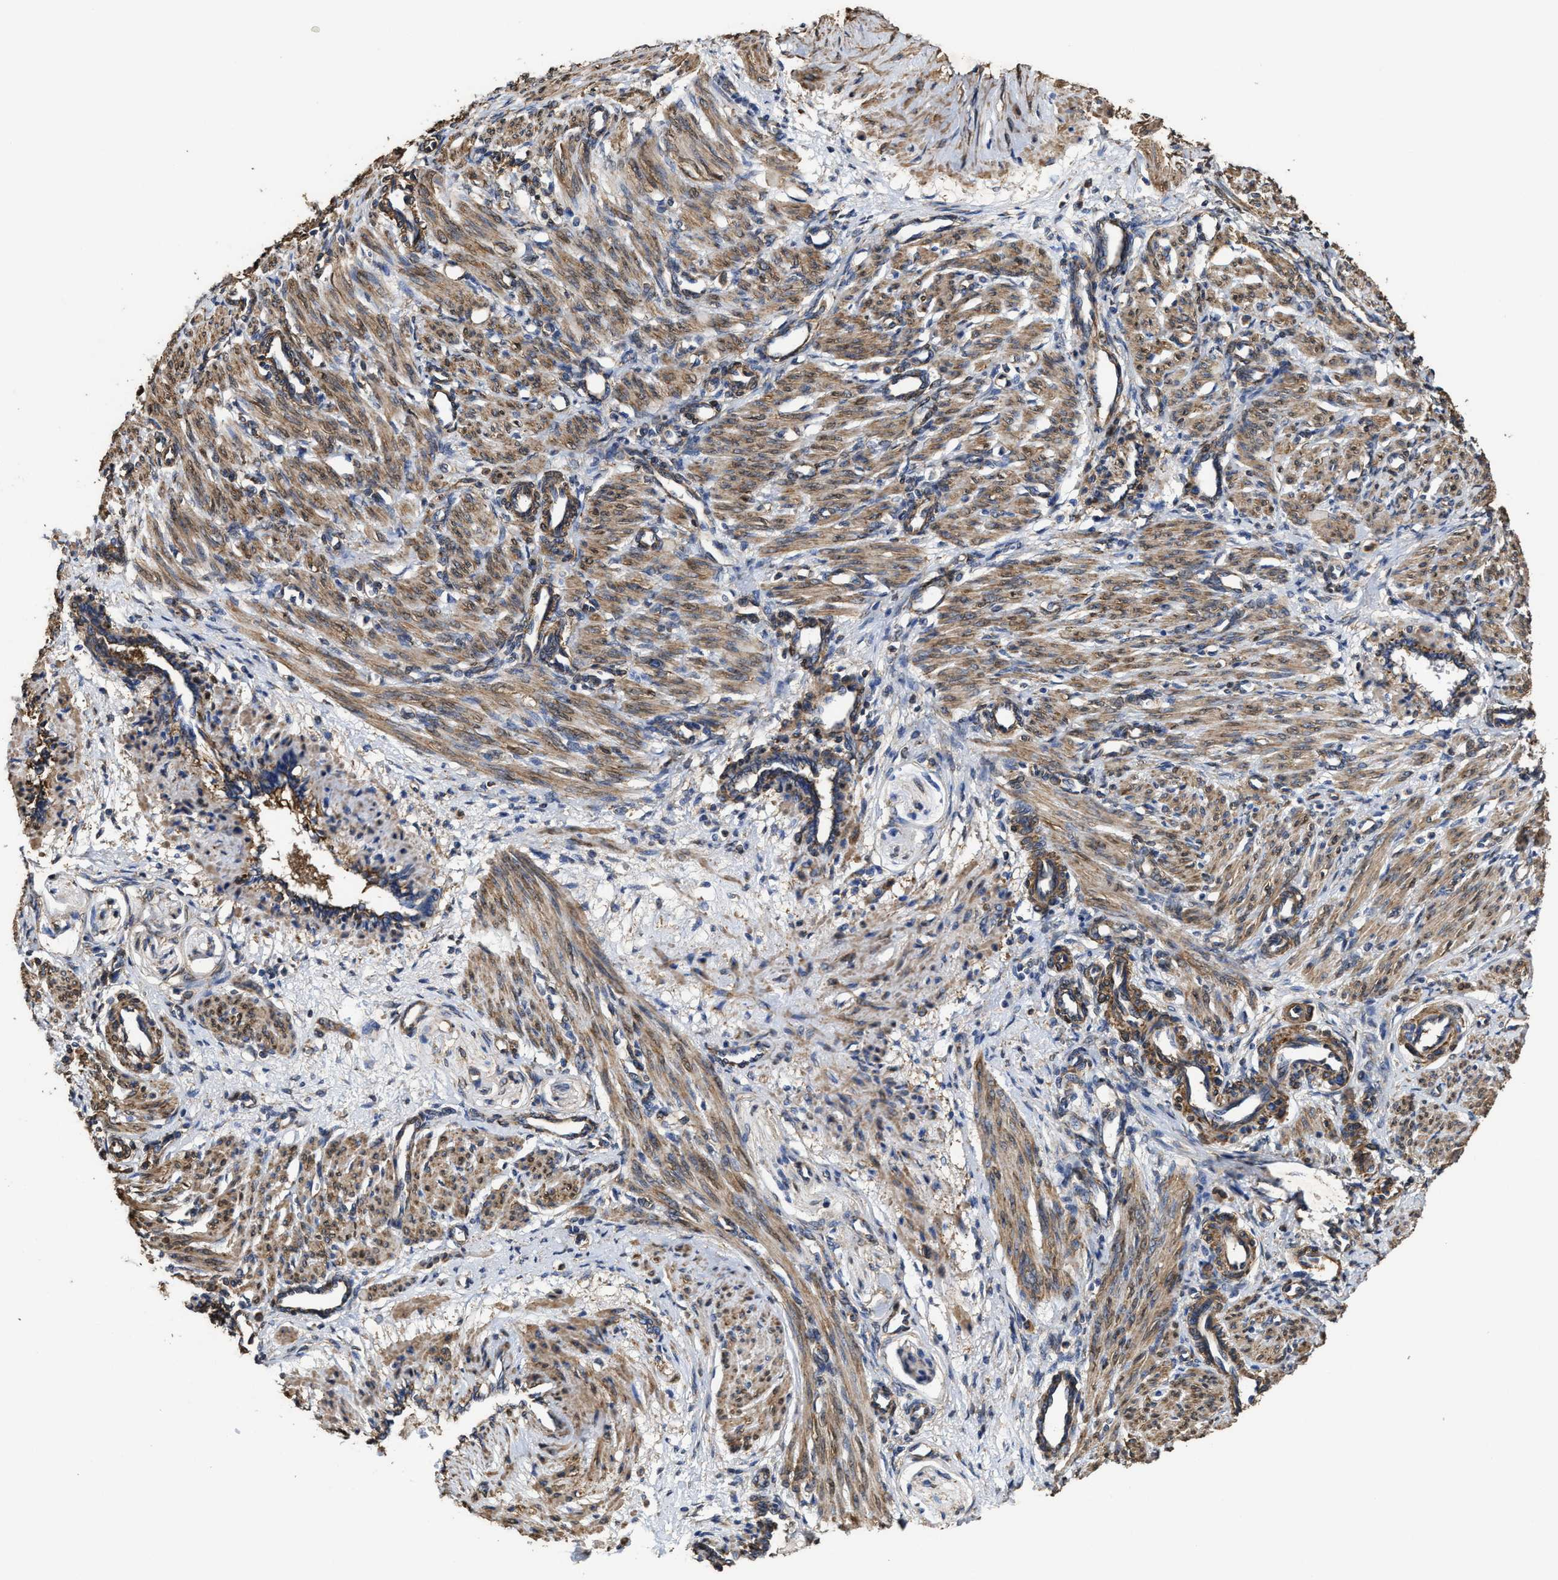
{"staining": {"intensity": "strong", "quantity": ">75%", "location": "cytoplasmic/membranous"}, "tissue": "smooth muscle", "cell_type": "Smooth muscle cells", "image_type": "normal", "snomed": [{"axis": "morphology", "description": "Normal tissue, NOS"}, {"axis": "topography", "description": "Endometrium"}], "caption": "Smooth muscle cells exhibit high levels of strong cytoplasmic/membranous expression in about >75% of cells in normal human smooth muscle. (DAB (3,3'-diaminobenzidine) IHC, brown staining for protein, blue staining for nuclei).", "gene": "SFXN4", "patient": {"sex": "female", "age": 33}}